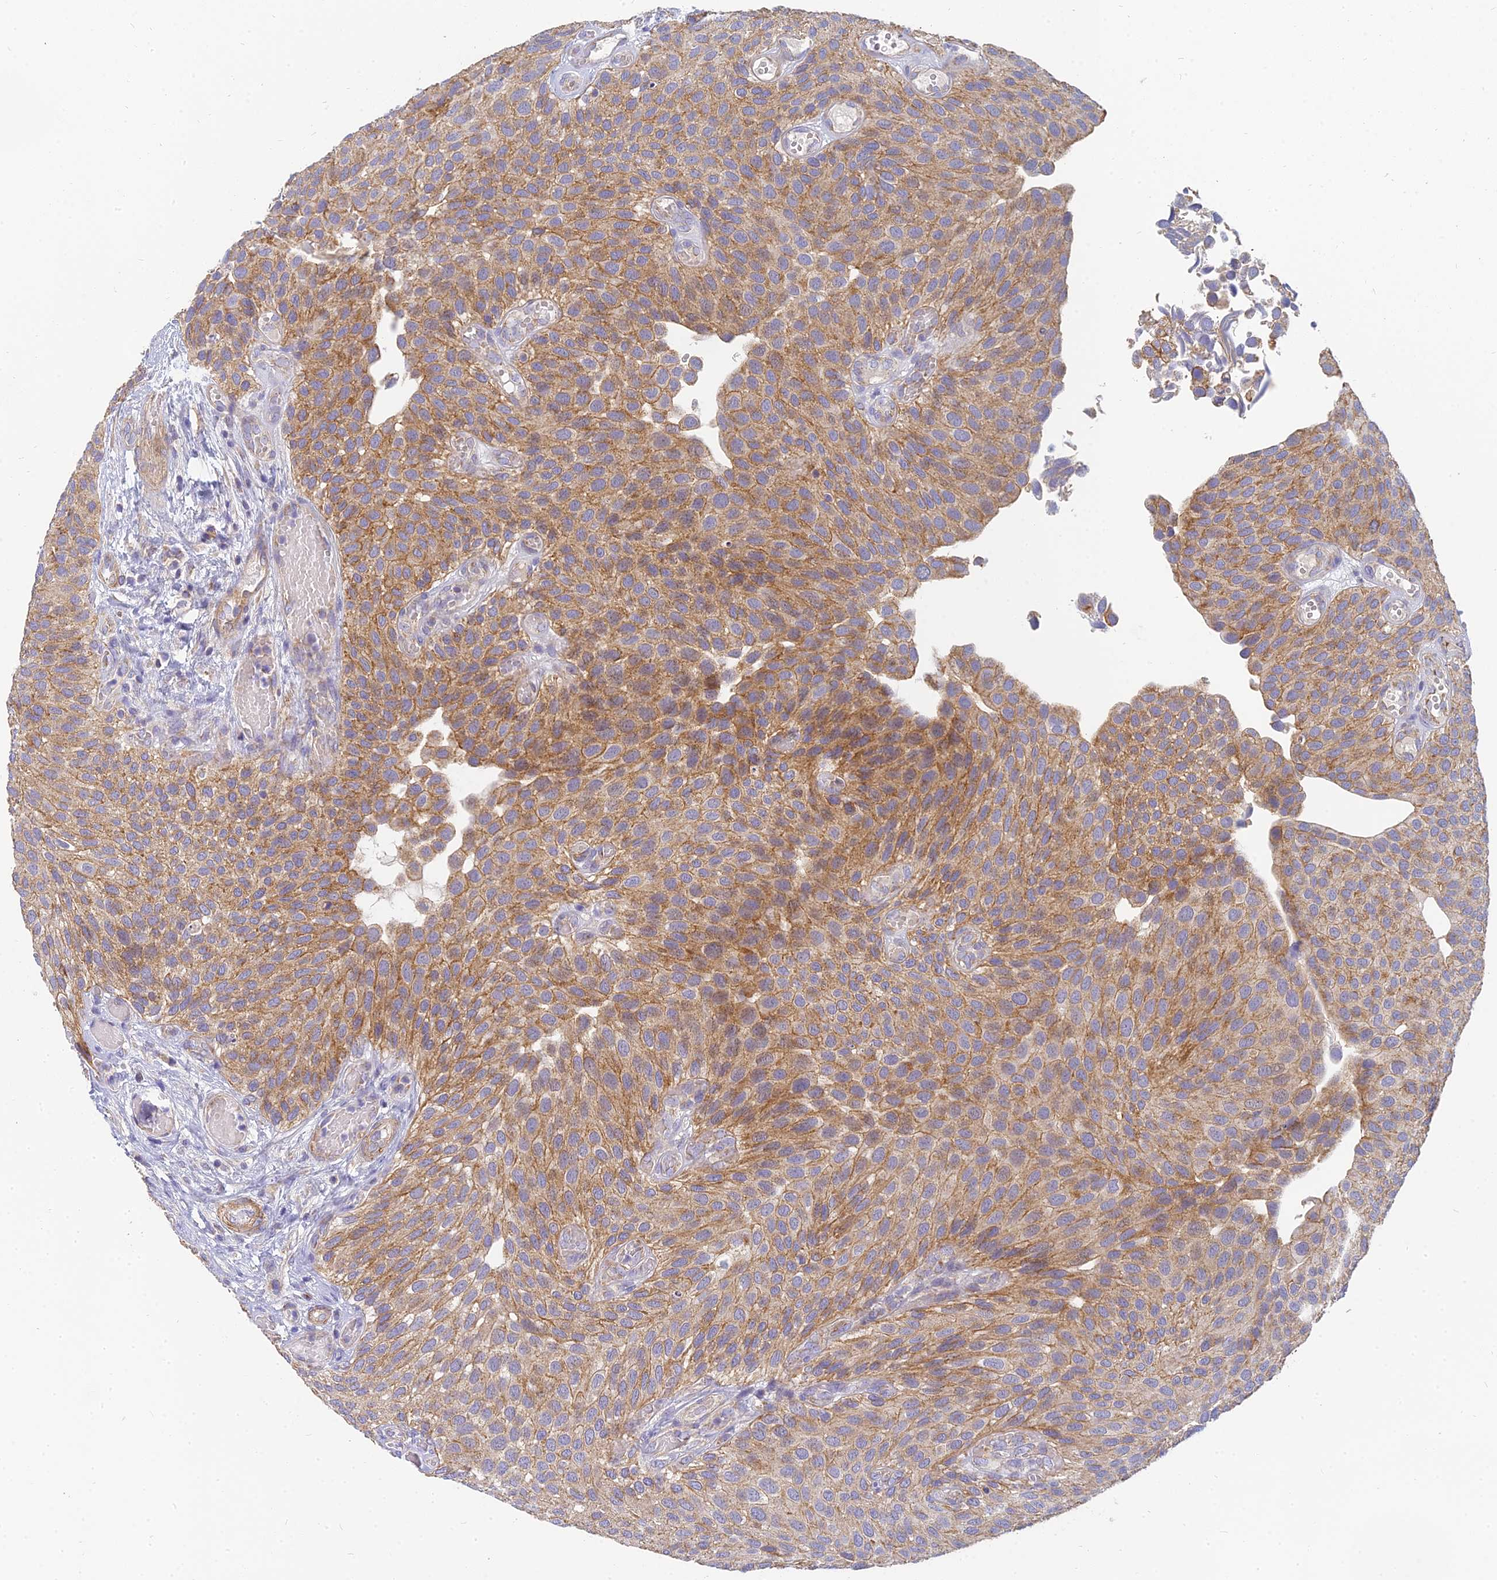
{"staining": {"intensity": "moderate", "quantity": ">75%", "location": "cytoplasmic/membranous"}, "tissue": "urothelial cancer", "cell_type": "Tumor cells", "image_type": "cancer", "snomed": [{"axis": "morphology", "description": "Urothelial carcinoma, Low grade"}, {"axis": "topography", "description": "Urinary bladder"}], "caption": "The photomicrograph demonstrates immunohistochemical staining of urothelial cancer. There is moderate cytoplasmic/membranous positivity is seen in approximately >75% of tumor cells.", "gene": "MRPL15", "patient": {"sex": "male", "age": 89}}